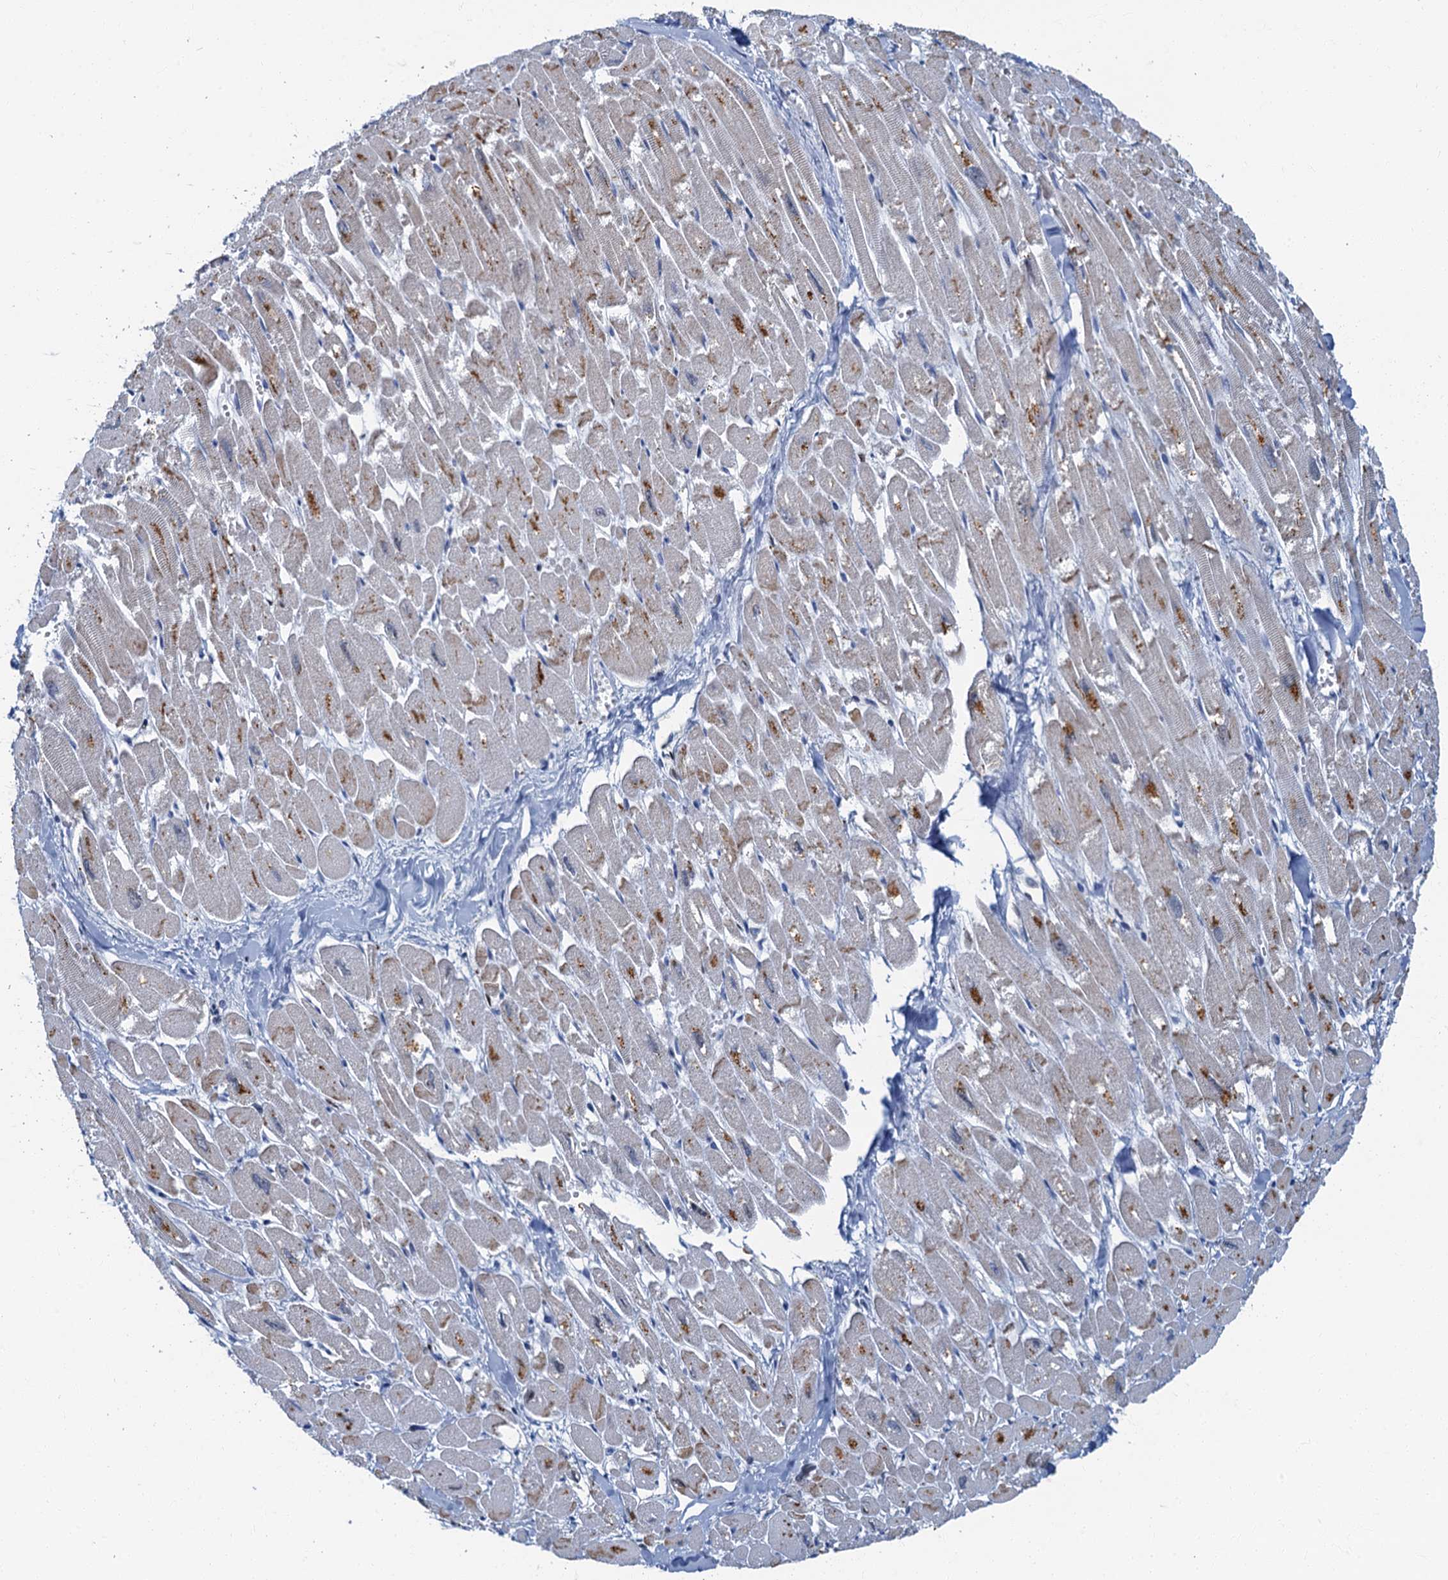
{"staining": {"intensity": "moderate", "quantity": "25%-75%", "location": "cytoplasmic/membranous"}, "tissue": "heart muscle", "cell_type": "Cardiomyocytes", "image_type": "normal", "snomed": [{"axis": "morphology", "description": "Normal tissue, NOS"}, {"axis": "topography", "description": "Heart"}], "caption": "Protein analysis of unremarkable heart muscle exhibits moderate cytoplasmic/membranous staining in about 25%-75% of cardiomyocytes. (DAB IHC with brightfield microscopy, high magnification).", "gene": "LYPD3", "patient": {"sex": "male", "age": 54}}